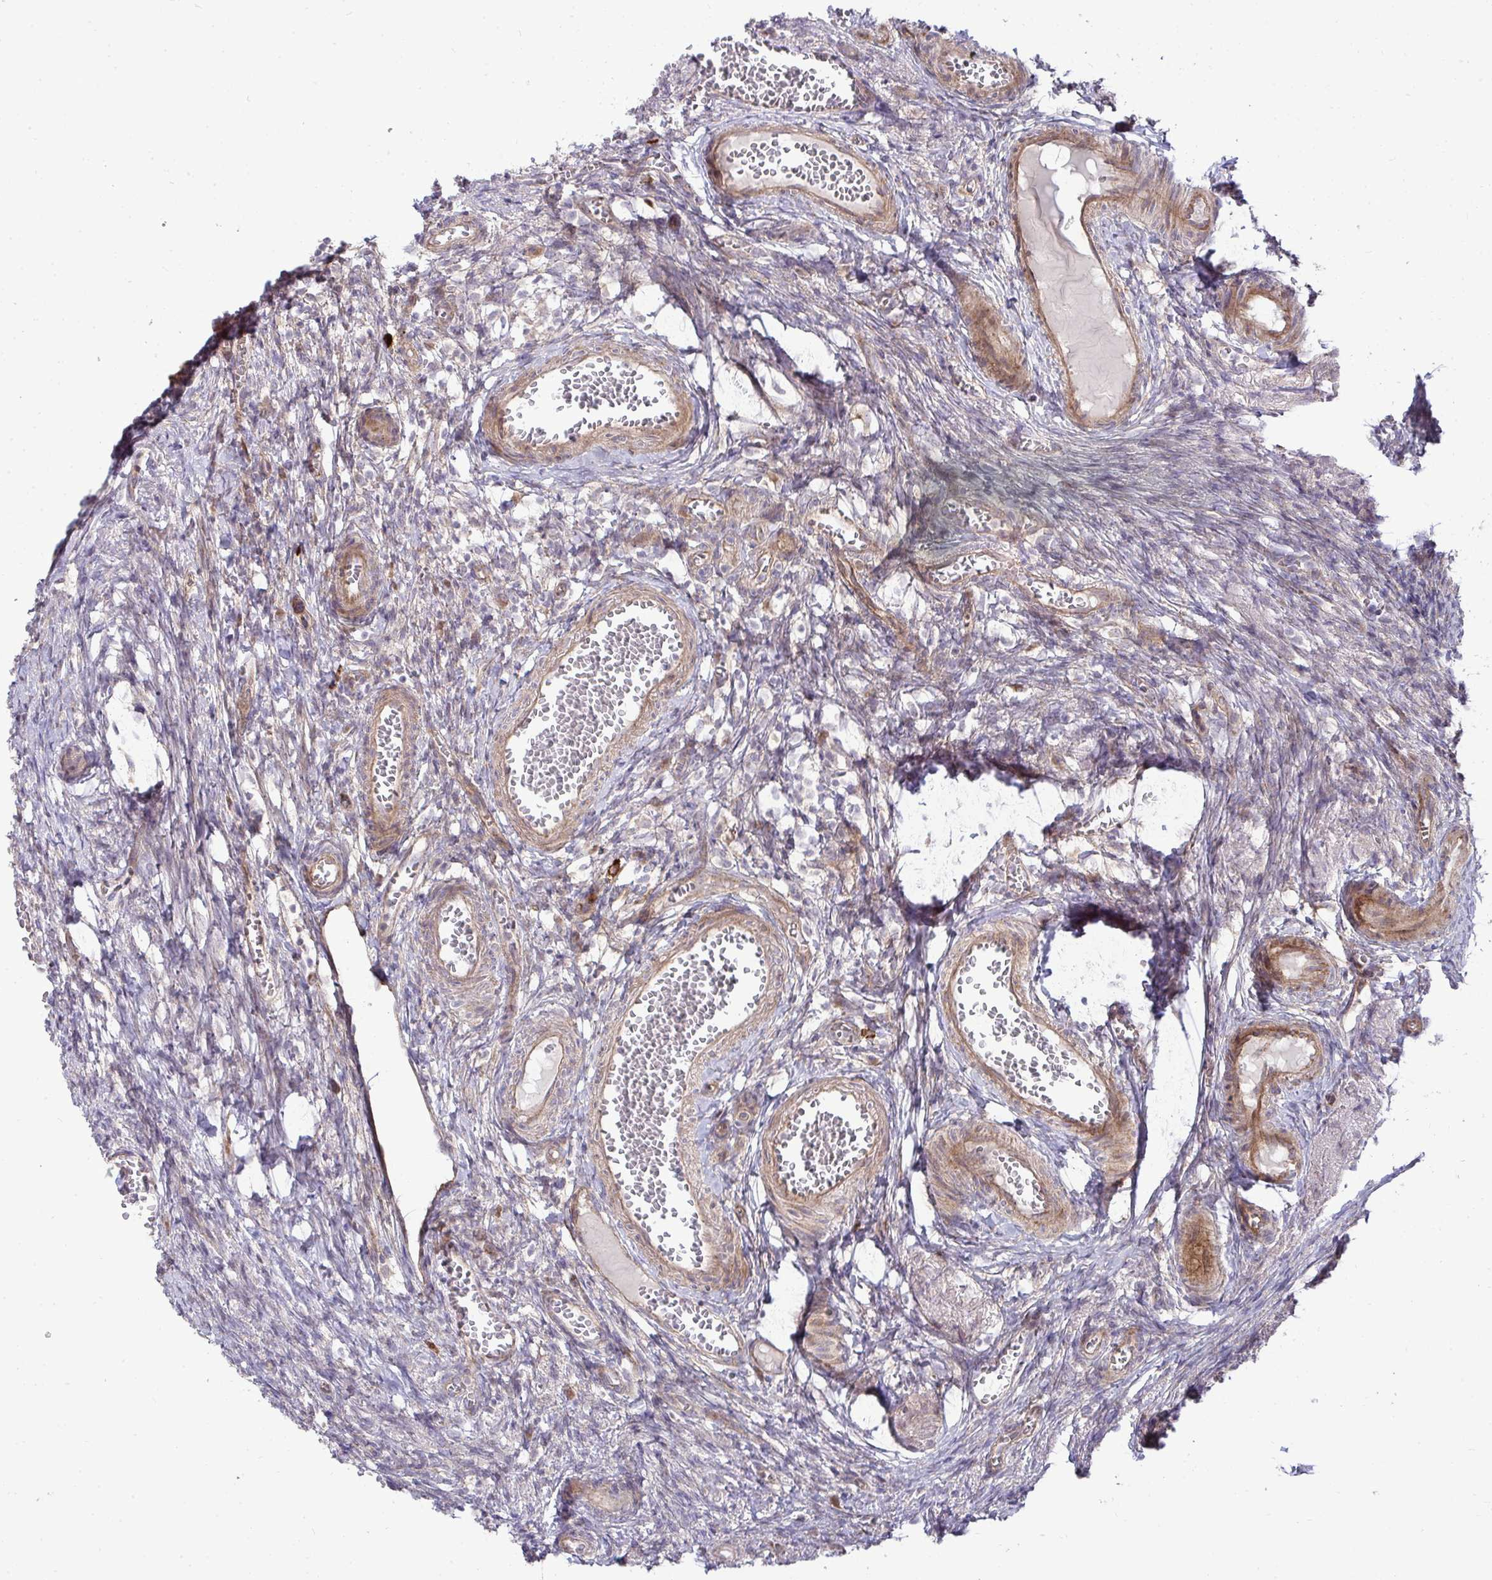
{"staining": {"intensity": "weak", "quantity": "<25%", "location": "cytoplasmic/membranous"}, "tissue": "ovary", "cell_type": "Ovarian stroma cells", "image_type": "normal", "snomed": [{"axis": "morphology", "description": "Normal tissue, NOS"}, {"axis": "topography", "description": "Ovary"}], "caption": "The histopathology image shows no staining of ovarian stroma cells in benign ovary. (DAB IHC visualized using brightfield microscopy, high magnification).", "gene": "SH2D1B", "patient": {"sex": "female", "age": 41}}